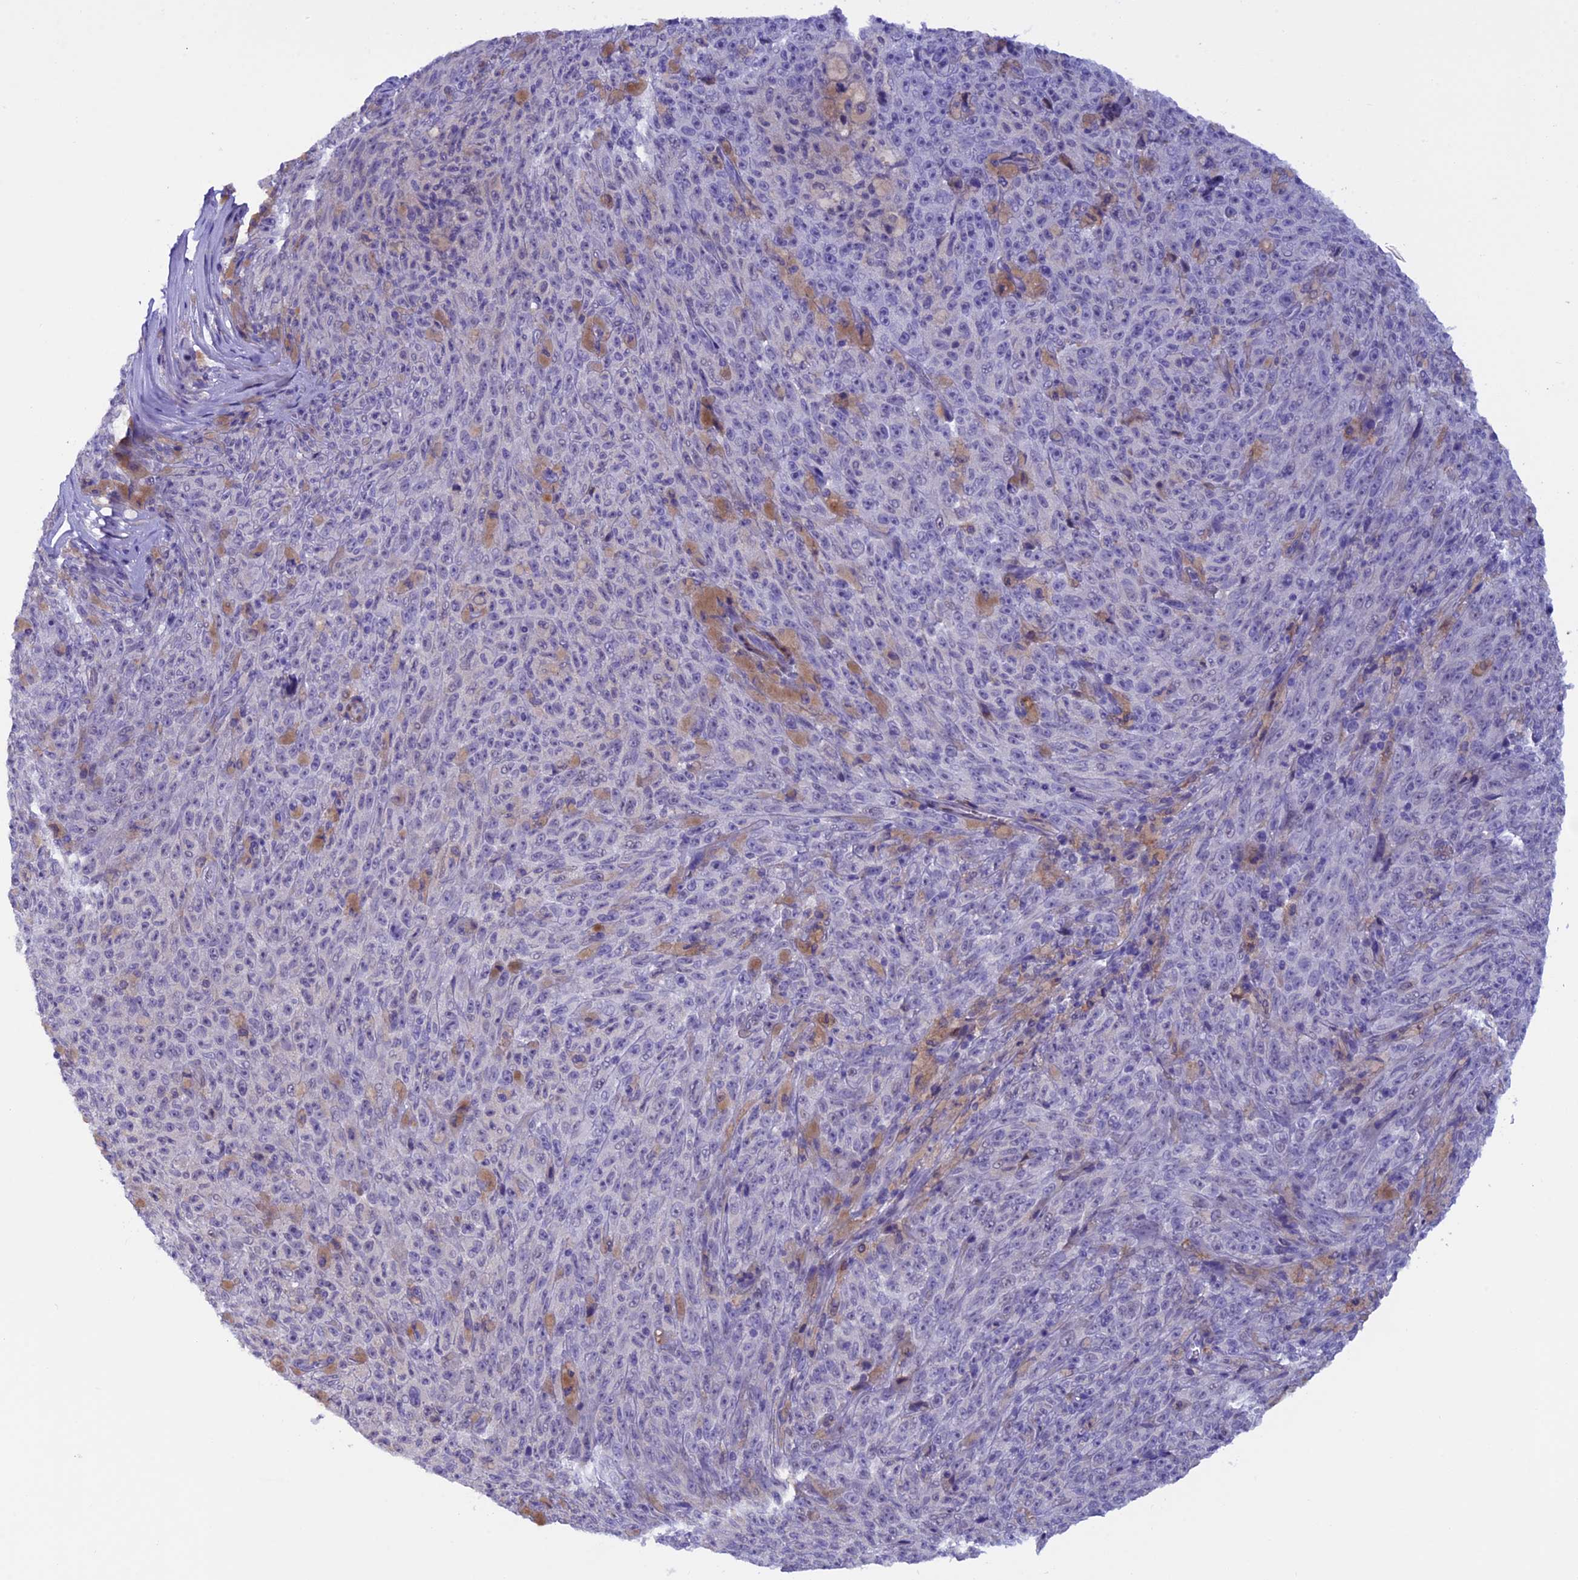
{"staining": {"intensity": "negative", "quantity": "none", "location": "none"}, "tissue": "melanoma", "cell_type": "Tumor cells", "image_type": "cancer", "snomed": [{"axis": "morphology", "description": "Malignant melanoma, NOS"}, {"axis": "topography", "description": "Skin"}], "caption": "Human melanoma stained for a protein using immunohistochemistry (IHC) shows no expression in tumor cells.", "gene": "IGSF6", "patient": {"sex": "female", "age": 82}}